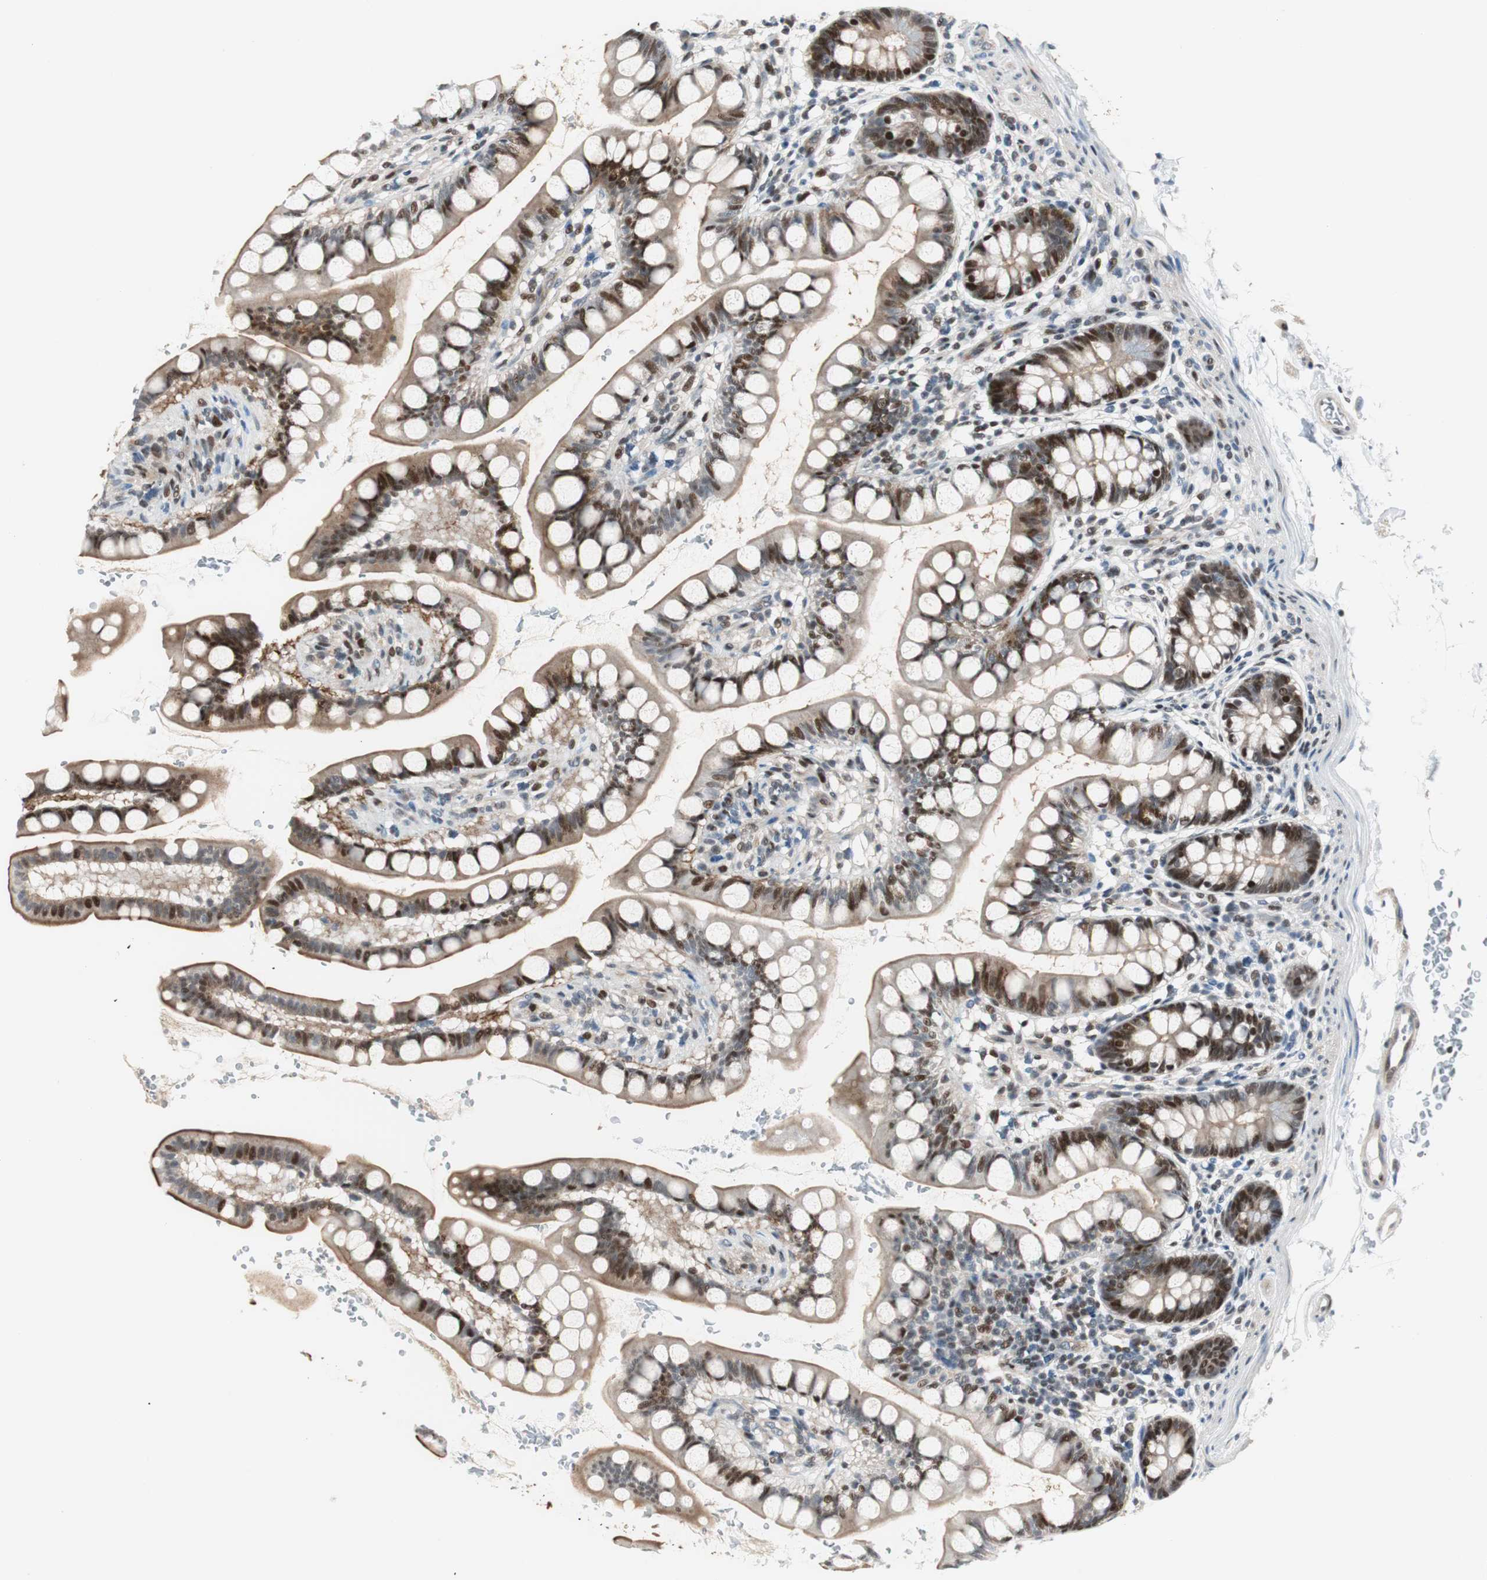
{"staining": {"intensity": "strong", "quantity": "25%-75%", "location": "nuclear"}, "tissue": "small intestine", "cell_type": "Glandular cells", "image_type": "normal", "snomed": [{"axis": "morphology", "description": "Normal tissue, NOS"}, {"axis": "topography", "description": "Small intestine"}], "caption": "Immunohistochemistry (IHC) staining of unremarkable small intestine, which displays high levels of strong nuclear positivity in about 25%-75% of glandular cells indicating strong nuclear protein expression. The staining was performed using DAB (3,3'-diaminobenzidine) (brown) for protein detection and nuclei were counterstained in hematoxylin (blue).", "gene": "RAD1", "patient": {"sex": "female", "age": 58}}